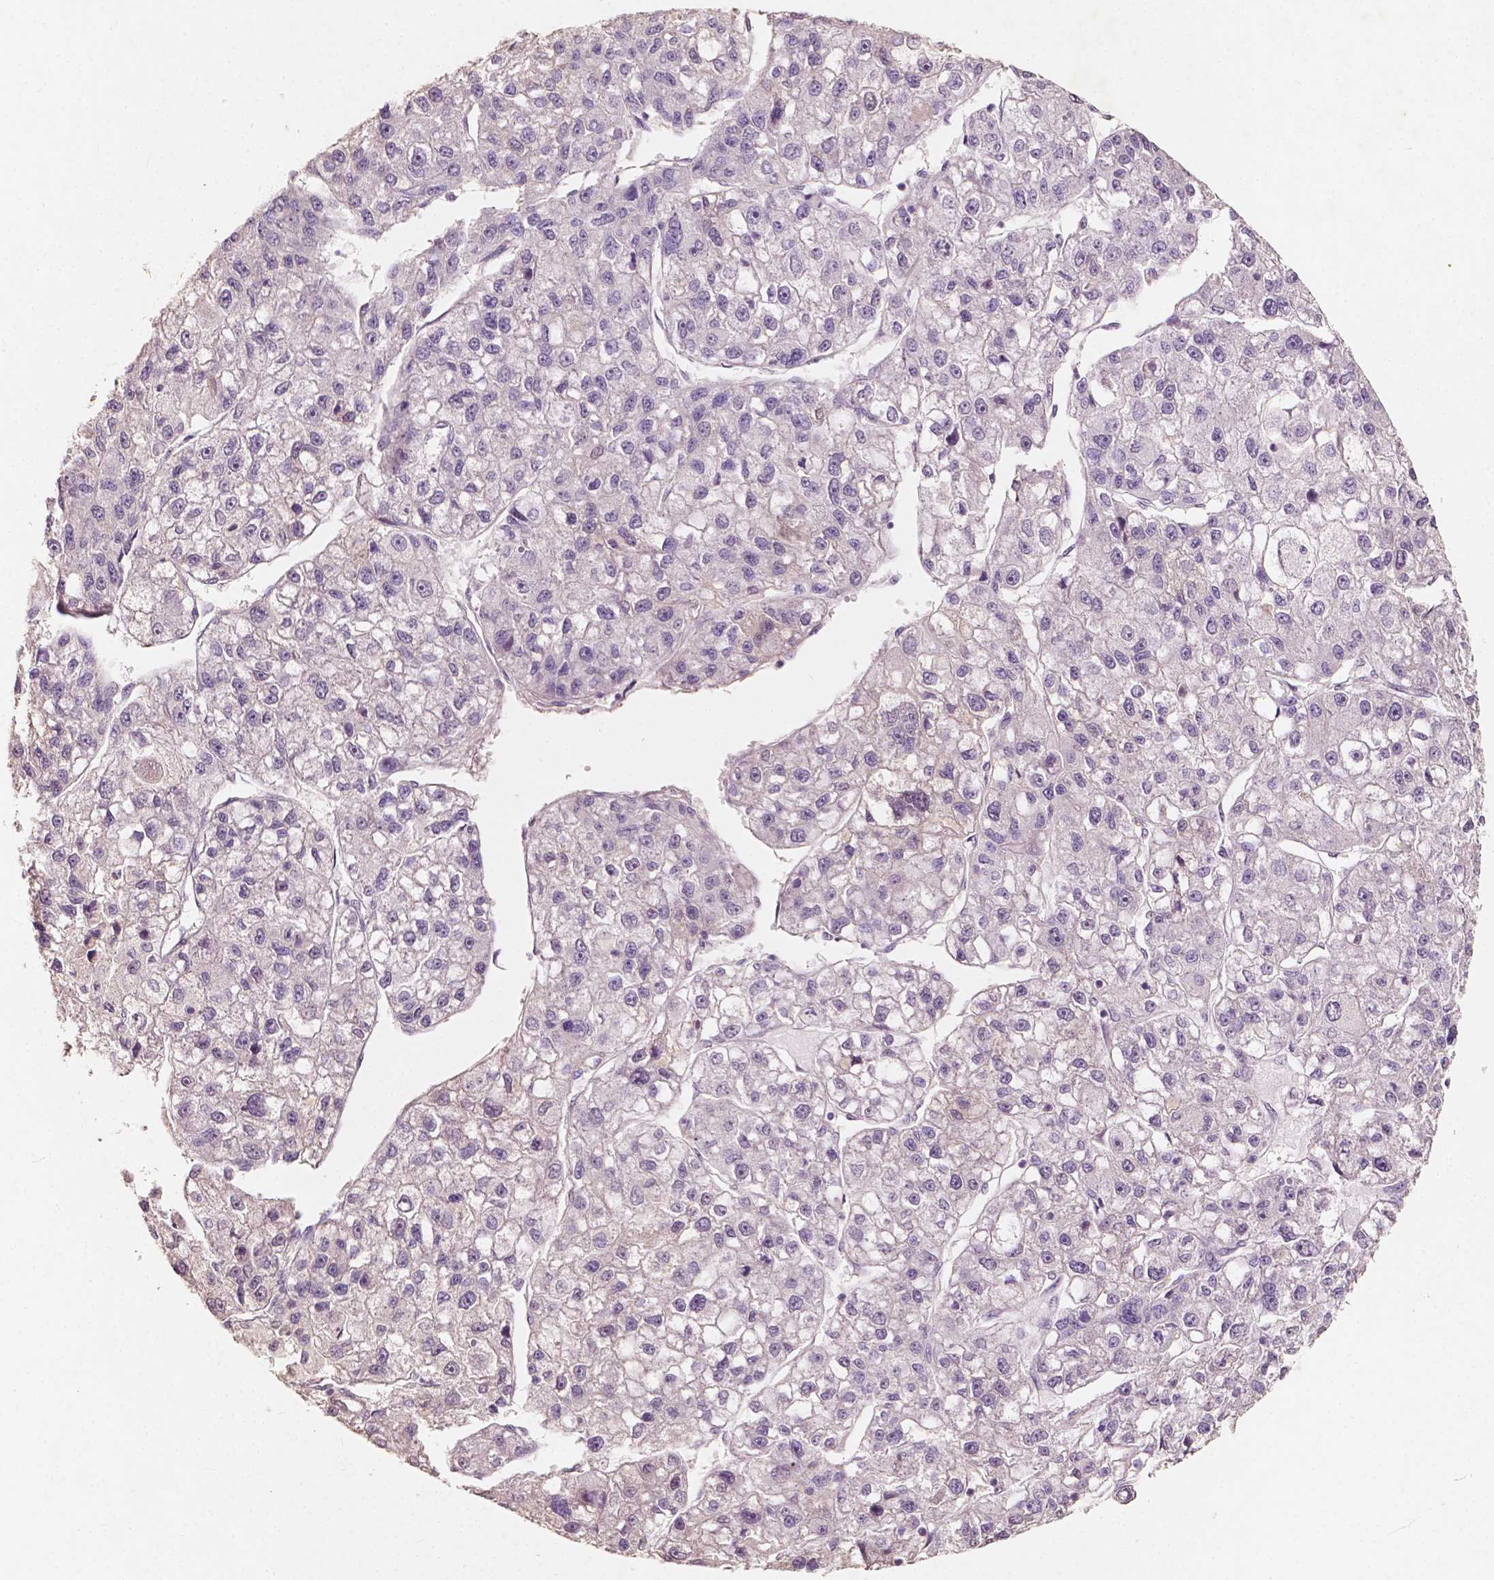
{"staining": {"intensity": "negative", "quantity": "none", "location": "none"}, "tissue": "liver cancer", "cell_type": "Tumor cells", "image_type": "cancer", "snomed": [{"axis": "morphology", "description": "Carcinoma, Hepatocellular, NOS"}, {"axis": "topography", "description": "Liver"}], "caption": "A micrograph of liver hepatocellular carcinoma stained for a protein displays no brown staining in tumor cells.", "gene": "SOX15", "patient": {"sex": "male", "age": 56}}